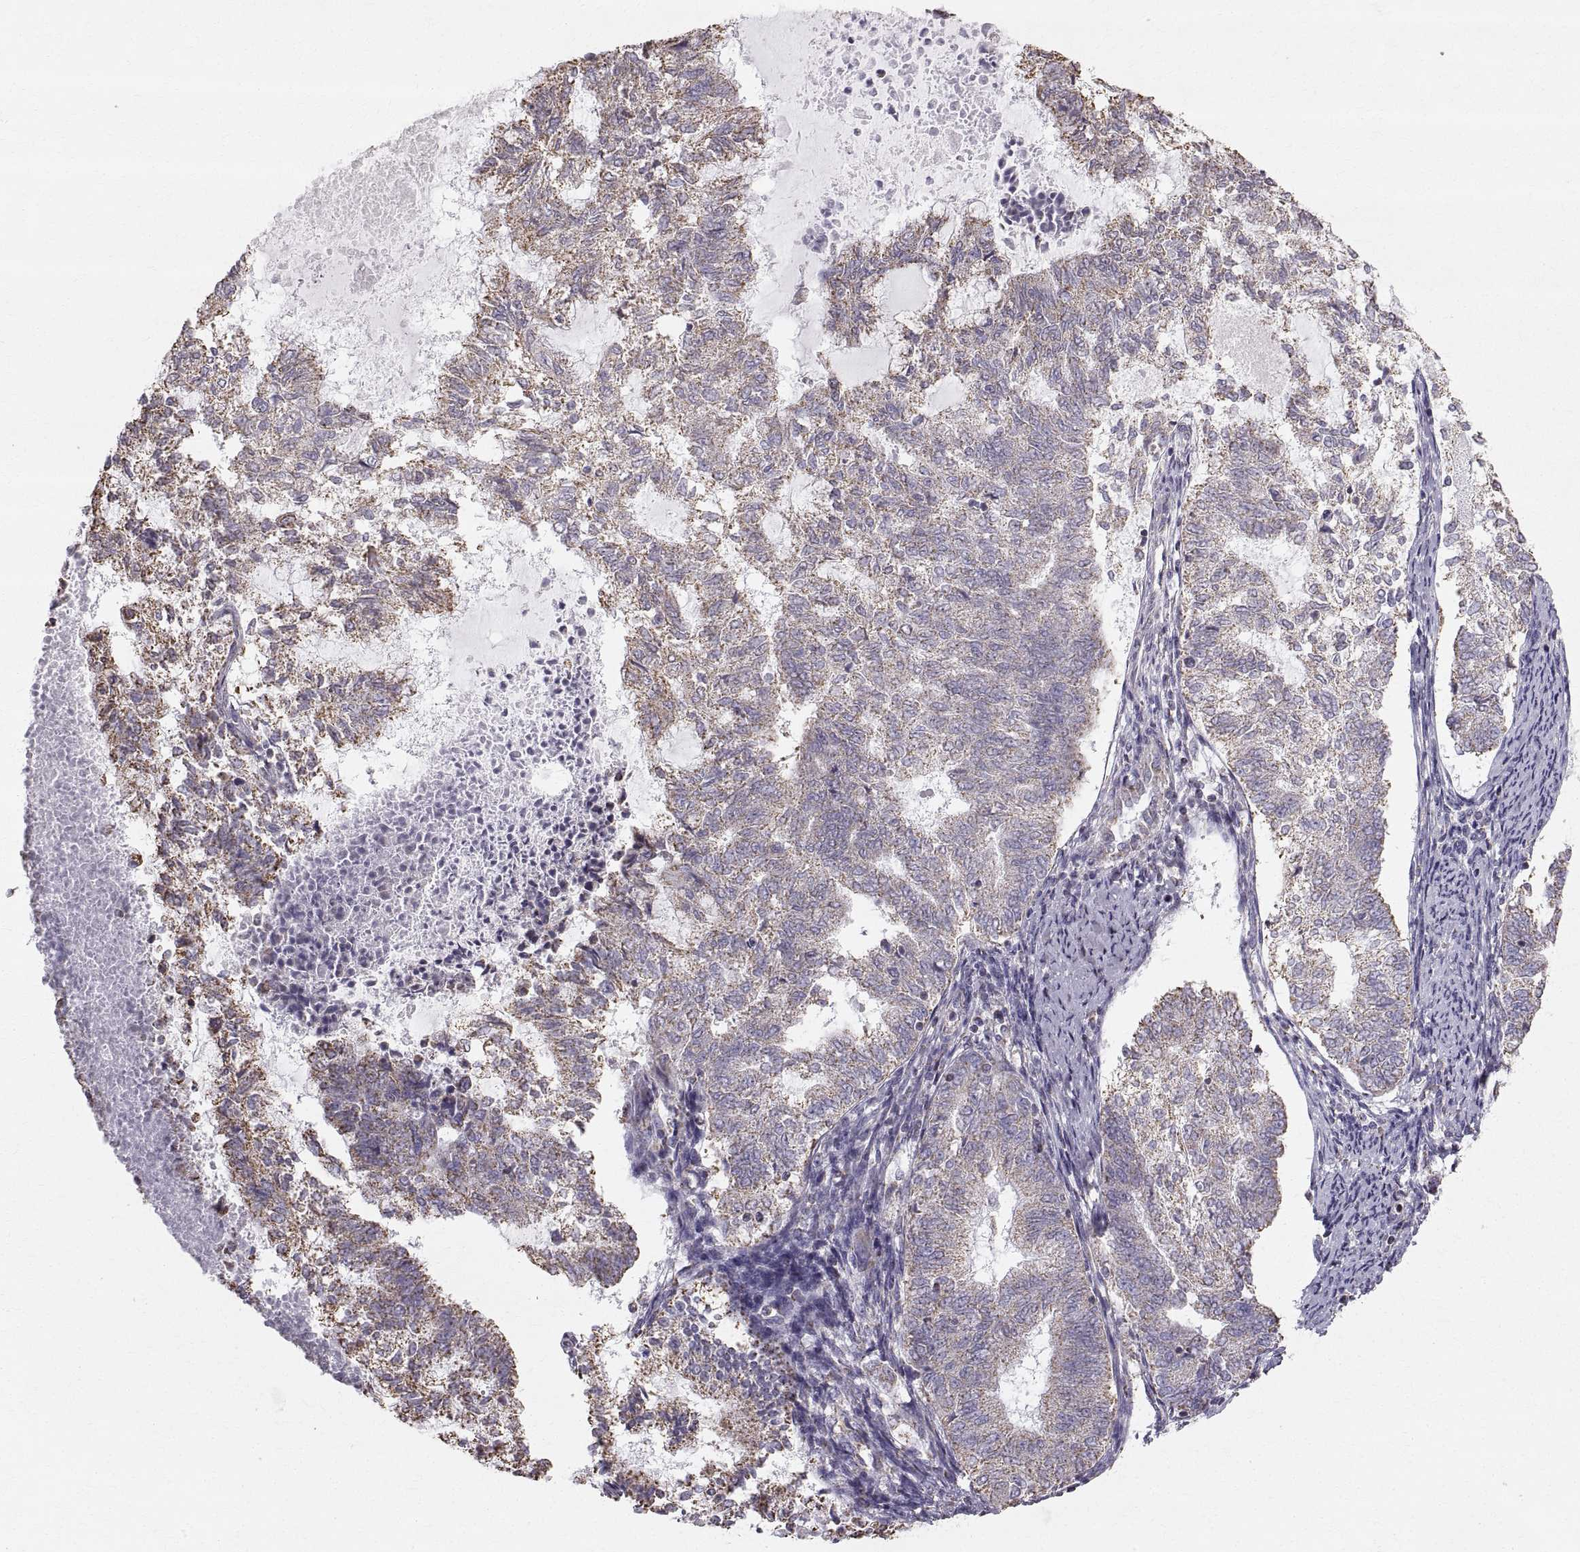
{"staining": {"intensity": "weak", "quantity": ">75%", "location": "cytoplasmic/membranous"}, "tissue": "endometrial cancer", "cell_type": "Tumor cells", "image_type": "cancer", "snomed": [{"axis": "morphology", "description": "Adenocarcinoma, NOS"}, {"axis": "topography", "description": "Endometrium"}], "caption": "High-magnification brightfield microscopy of endometrial cancer (adenocarcinoma) stained with DAB (3,3'-diaminobenzidine) (brown) and counterstained with hematoxylin (blue). tumor cells exhibit weak cytoplasmic/membranous expression is seen in about>75% of cells.", "gene": "STMND1", "patient": {"sex": "female", "age": 65}}